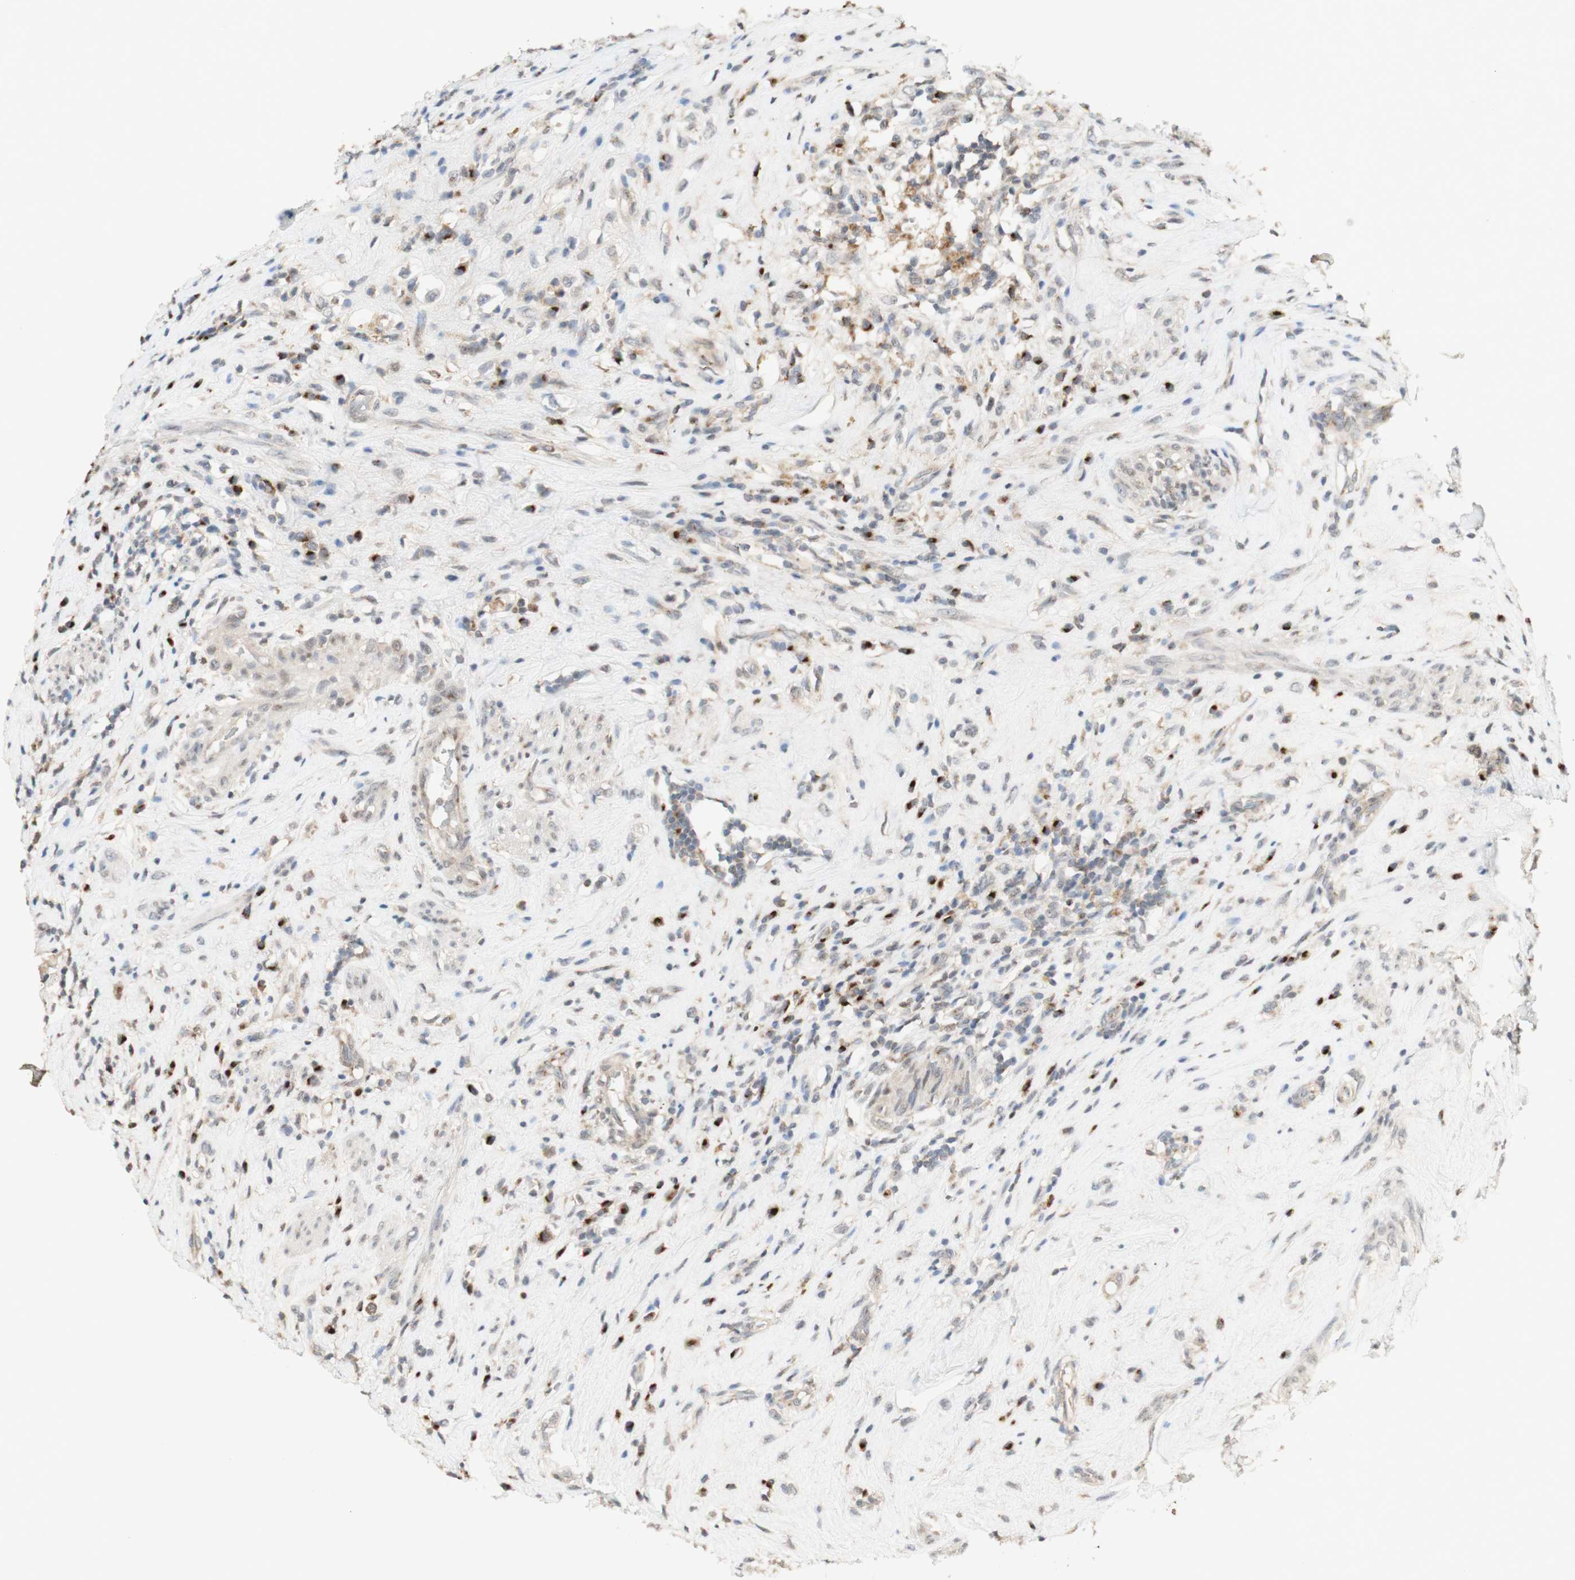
{"staining": {"intensity": "moderate", "quantity": ">75%", "location": "cytoplasmic/membranous"}, "tissue": "testis cancer", "cell_type": "Tumor cells", "image_type": "cancer", "snomed": [{"axis": "morphology", "description": "Necrosis, NOS"}, {"axis": "morphology", "description": "Carcinoma, Embryonal, NOS"}, {"axis": "topography", "description": "Testis"}], "caption": "Immunohistochemical staining of testis cancer (embryonal carcinoma) displays medium levels of moderate cytoplasmic/membranous protein positivity in approximately >75% of tumor cells.", "gene": "CYLD", "patient": {"sex": "male", "age": 19}}